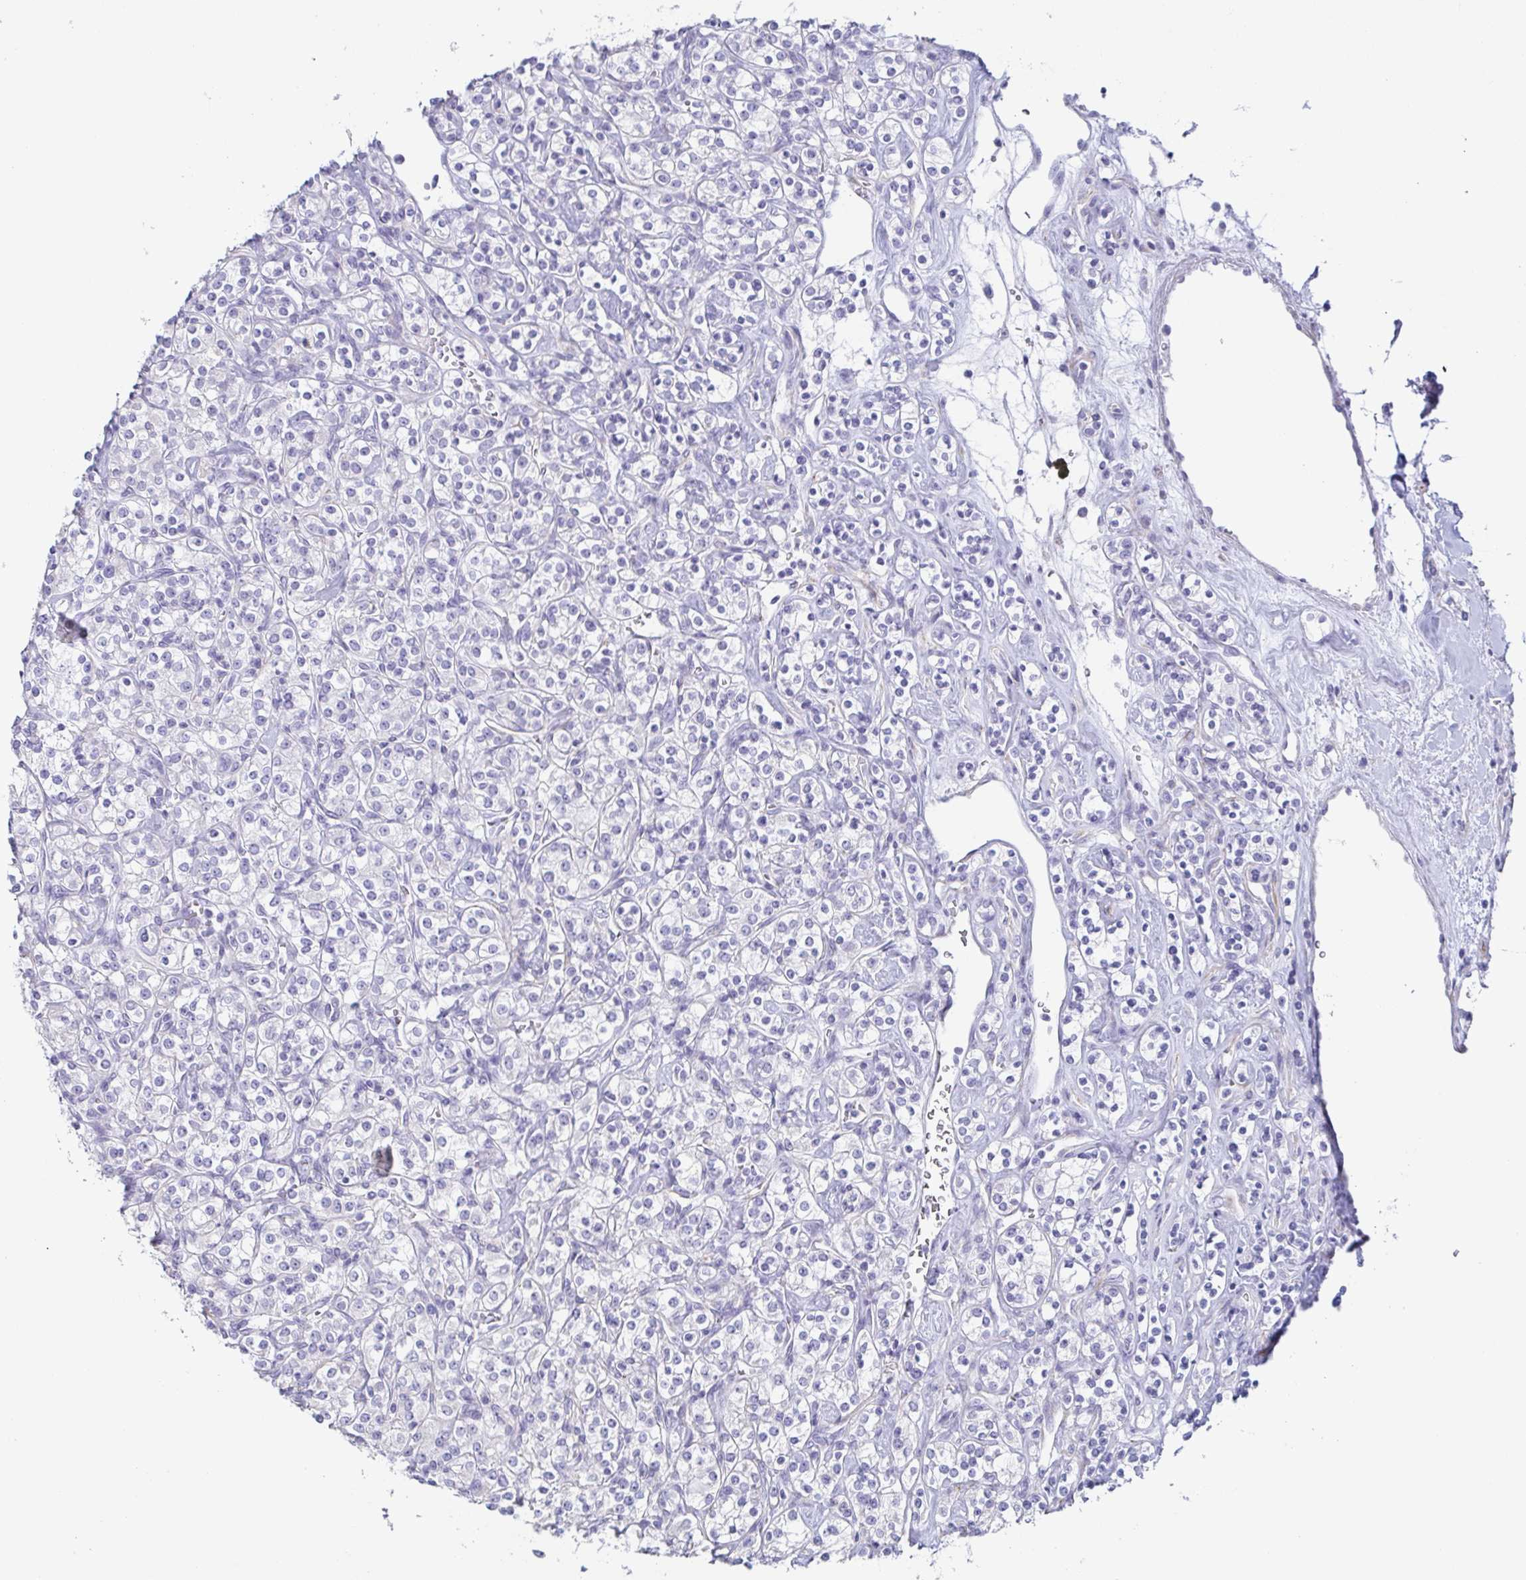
{"staining": {"intensity": "negative", "quantity": "none", "location": "none"}, "tissue": "renal cancer", "cell_type": "Tumor cells", "image_type": "cancer", "snomed": [{"axis": "morphology", "description": "Adenocarcinoma, NOS"}, {"axis": "topography", "description": "Kidney"}], "caption": "Human adenocarcinoma (renal) stained for a protein using IHC exhibits no positivity in tumor cells.", "gene": "PRR27", "patient": {"sex": "male", "age": 77}}